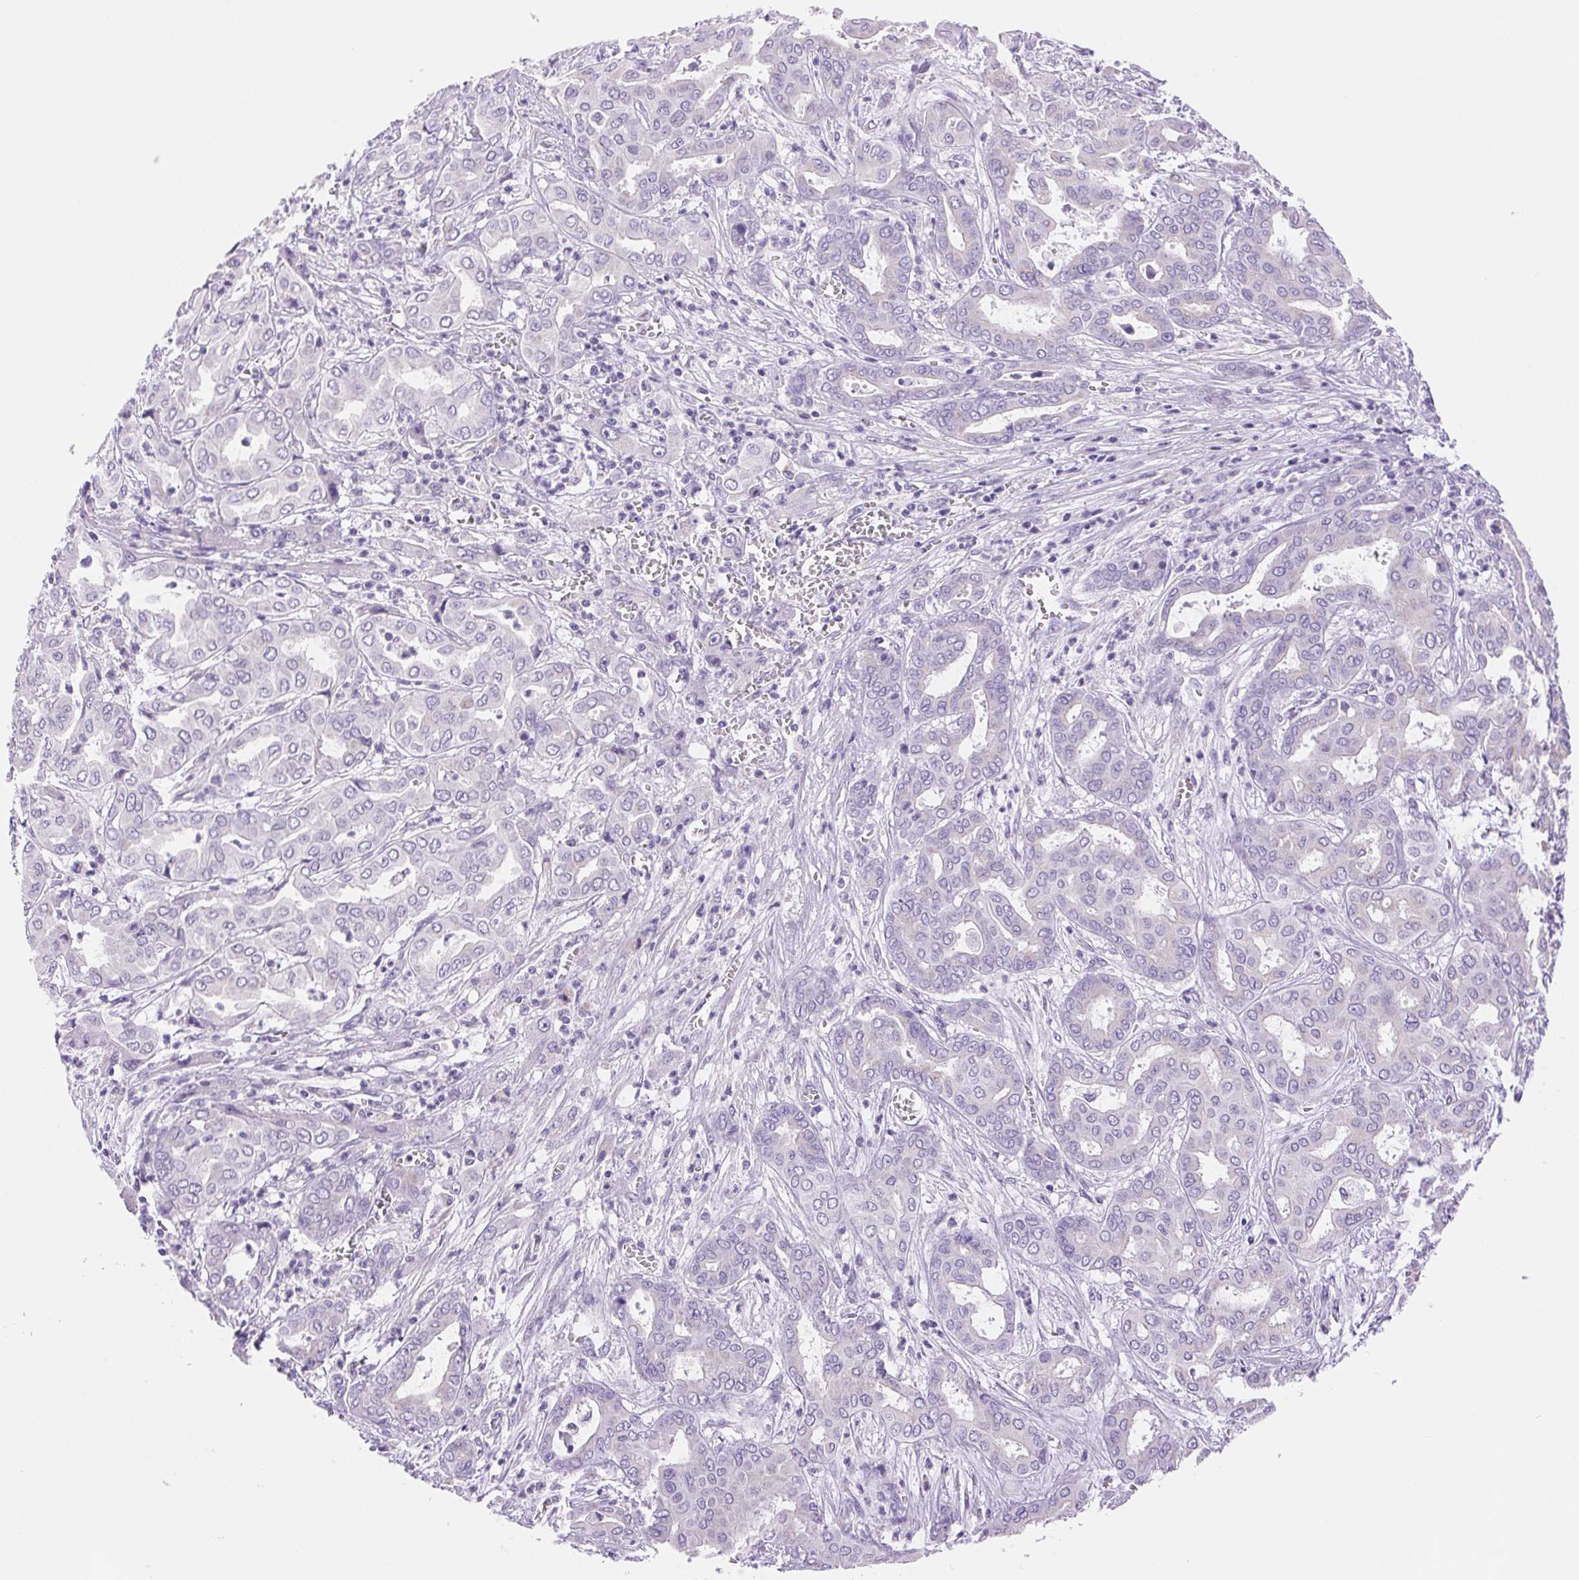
{"staining": {"intensity": "negative", "quantity": "none", "location": "none"}, "tissue": "liver cancer", "cell_type": "Tumor cells", "image_type": "cancer", "snomed": [{"axis": "morphology", "description": "Cholangiocarcinoma"}, {"axis": "topography", "description": "Liver"}], "caption": "This is a micrograph of IHC staining of liver cancer, which shows no staining in tumor cells.", "gene": "SERPINB3", "patient": {"sex": "female", "age": 64}}